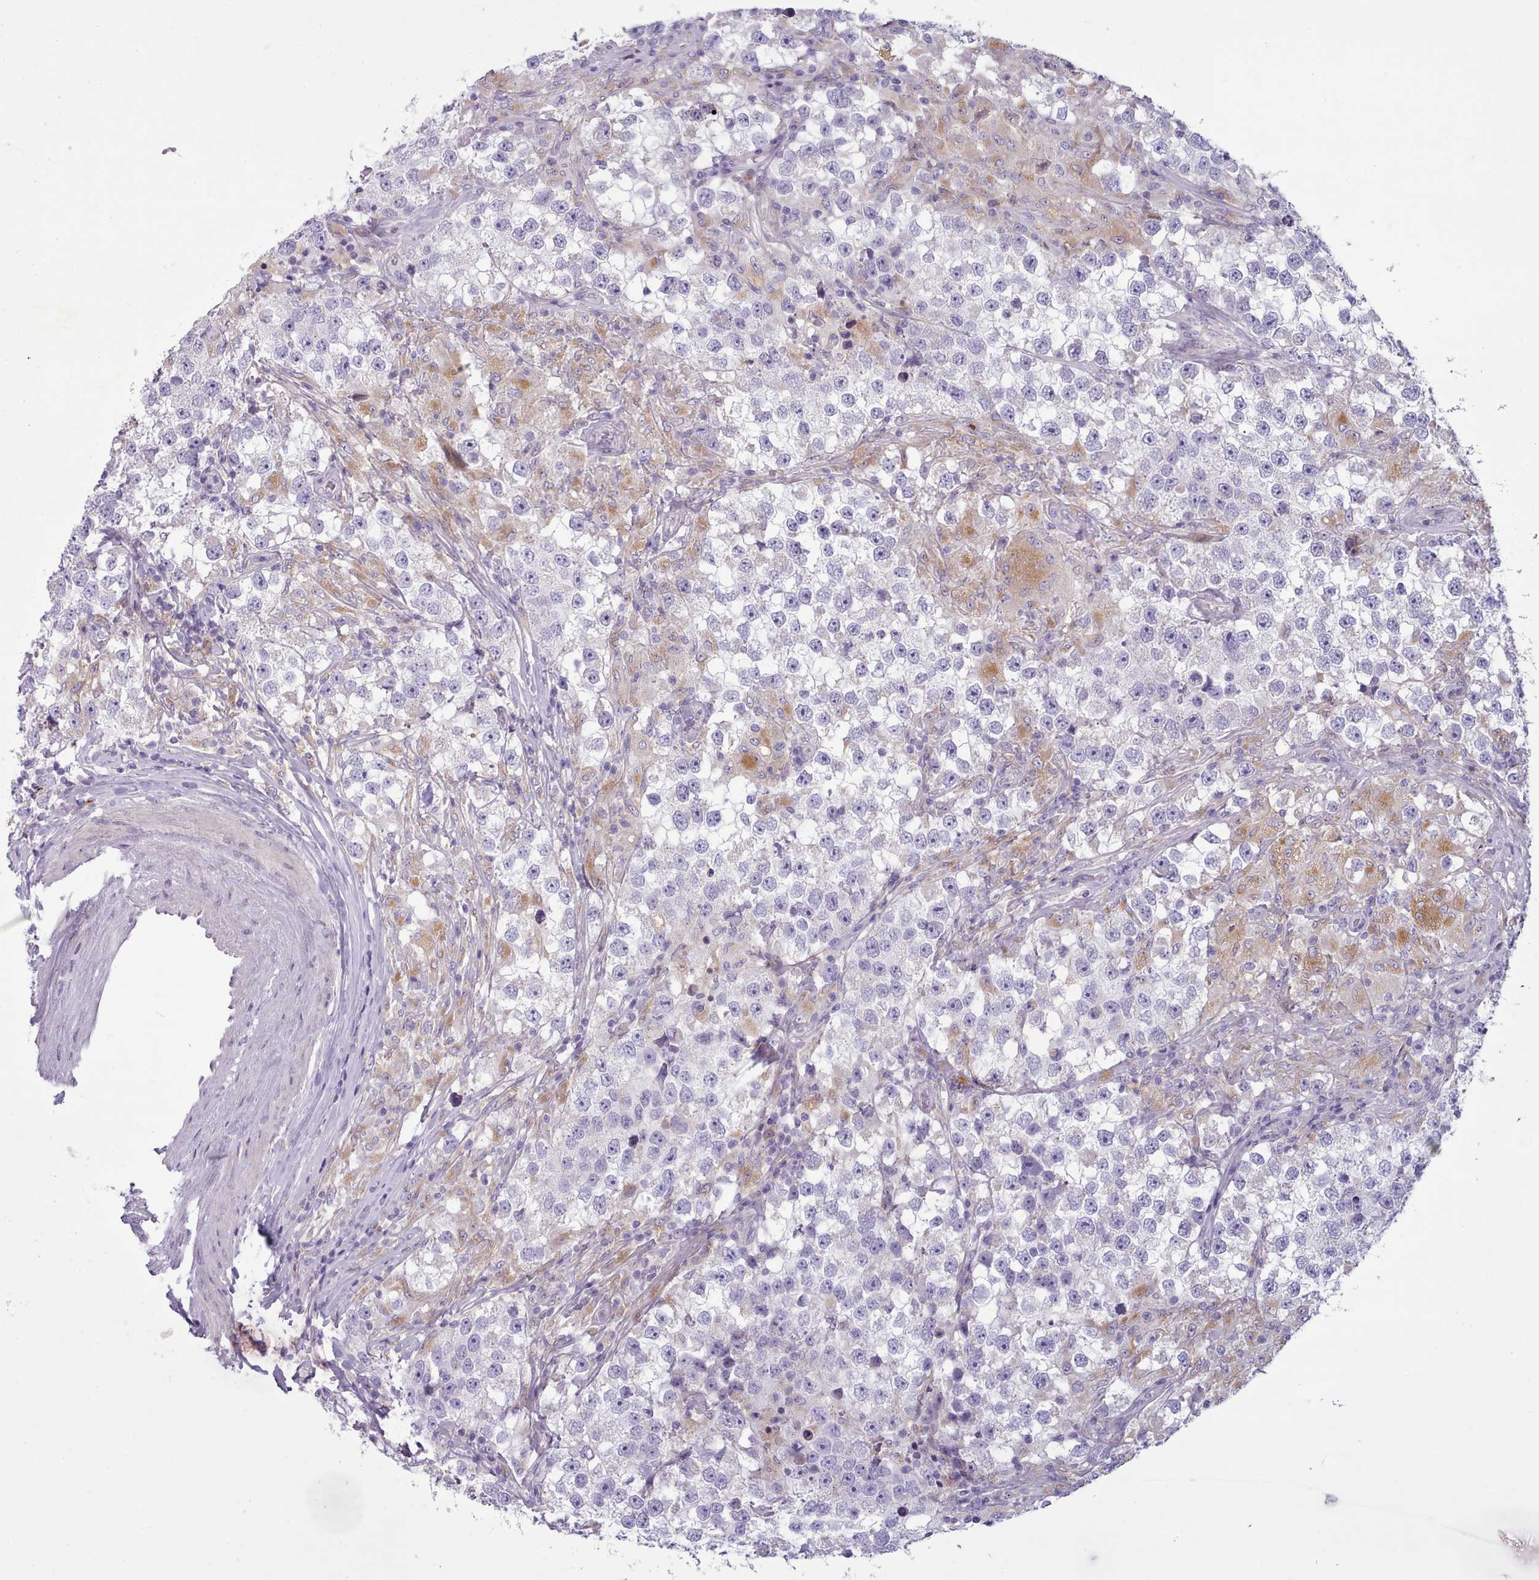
{"staining": {"intensity": "negative", "quantity": "none", "location": "none"}, "tissue": "testis cancer", "cell_type": "Tumor cells", "image_type": "cancer", "snomed": [{"axis": "morphology", "description": "Seminoma, NOS"}, {"axis": "topography", "description": "Testis"}], "caption": "Histopathology image shows no significant protein staining in tumor cells of seminoma (testis).", "gene": "MYRFL", "patient": {"sex": "male", "age": 46}}